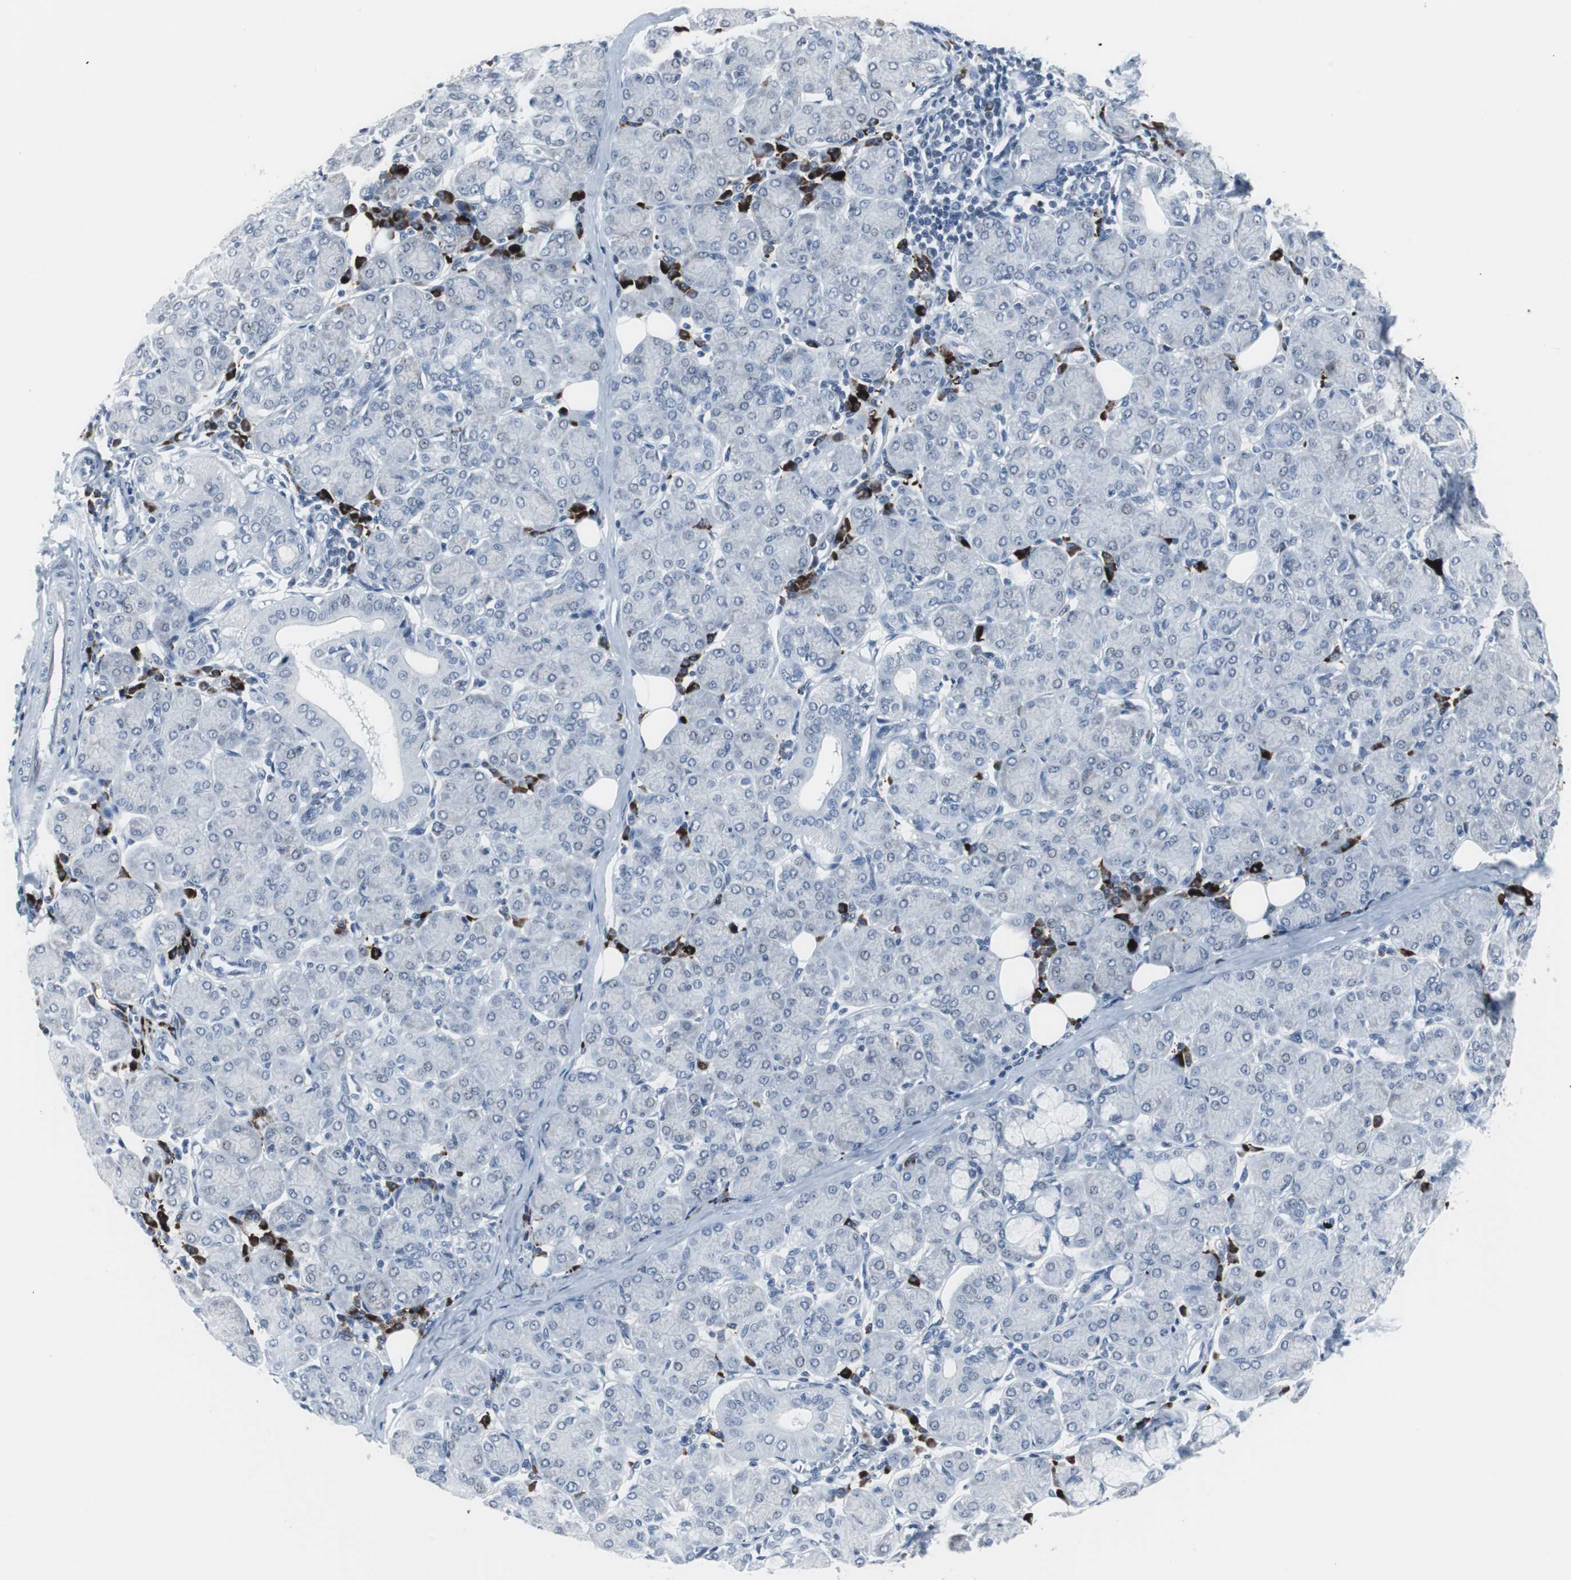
{"staining": {"intensity": "negative", "quantity": "none", "location": "none"}, "tissue": "salivary gland", "cell_type": "Glandular cells", "image_type": "normal", "snomed": [{"axis": "morphology", "description": "Normal tissue, NOS"}, {"axis": "morphology", "description": "Inflammation, NOS"}, {"axis": "topography", "description": "Lymph node"}, {"axis": "topography", "description": "Salivary gland"}], "caption": "Immunohistochemistry (IHC) of normal salivary gland demonstrates no staining in glandular cells.", "gene": "DOK1", "patient": {"sex": "male", "age": 3}}